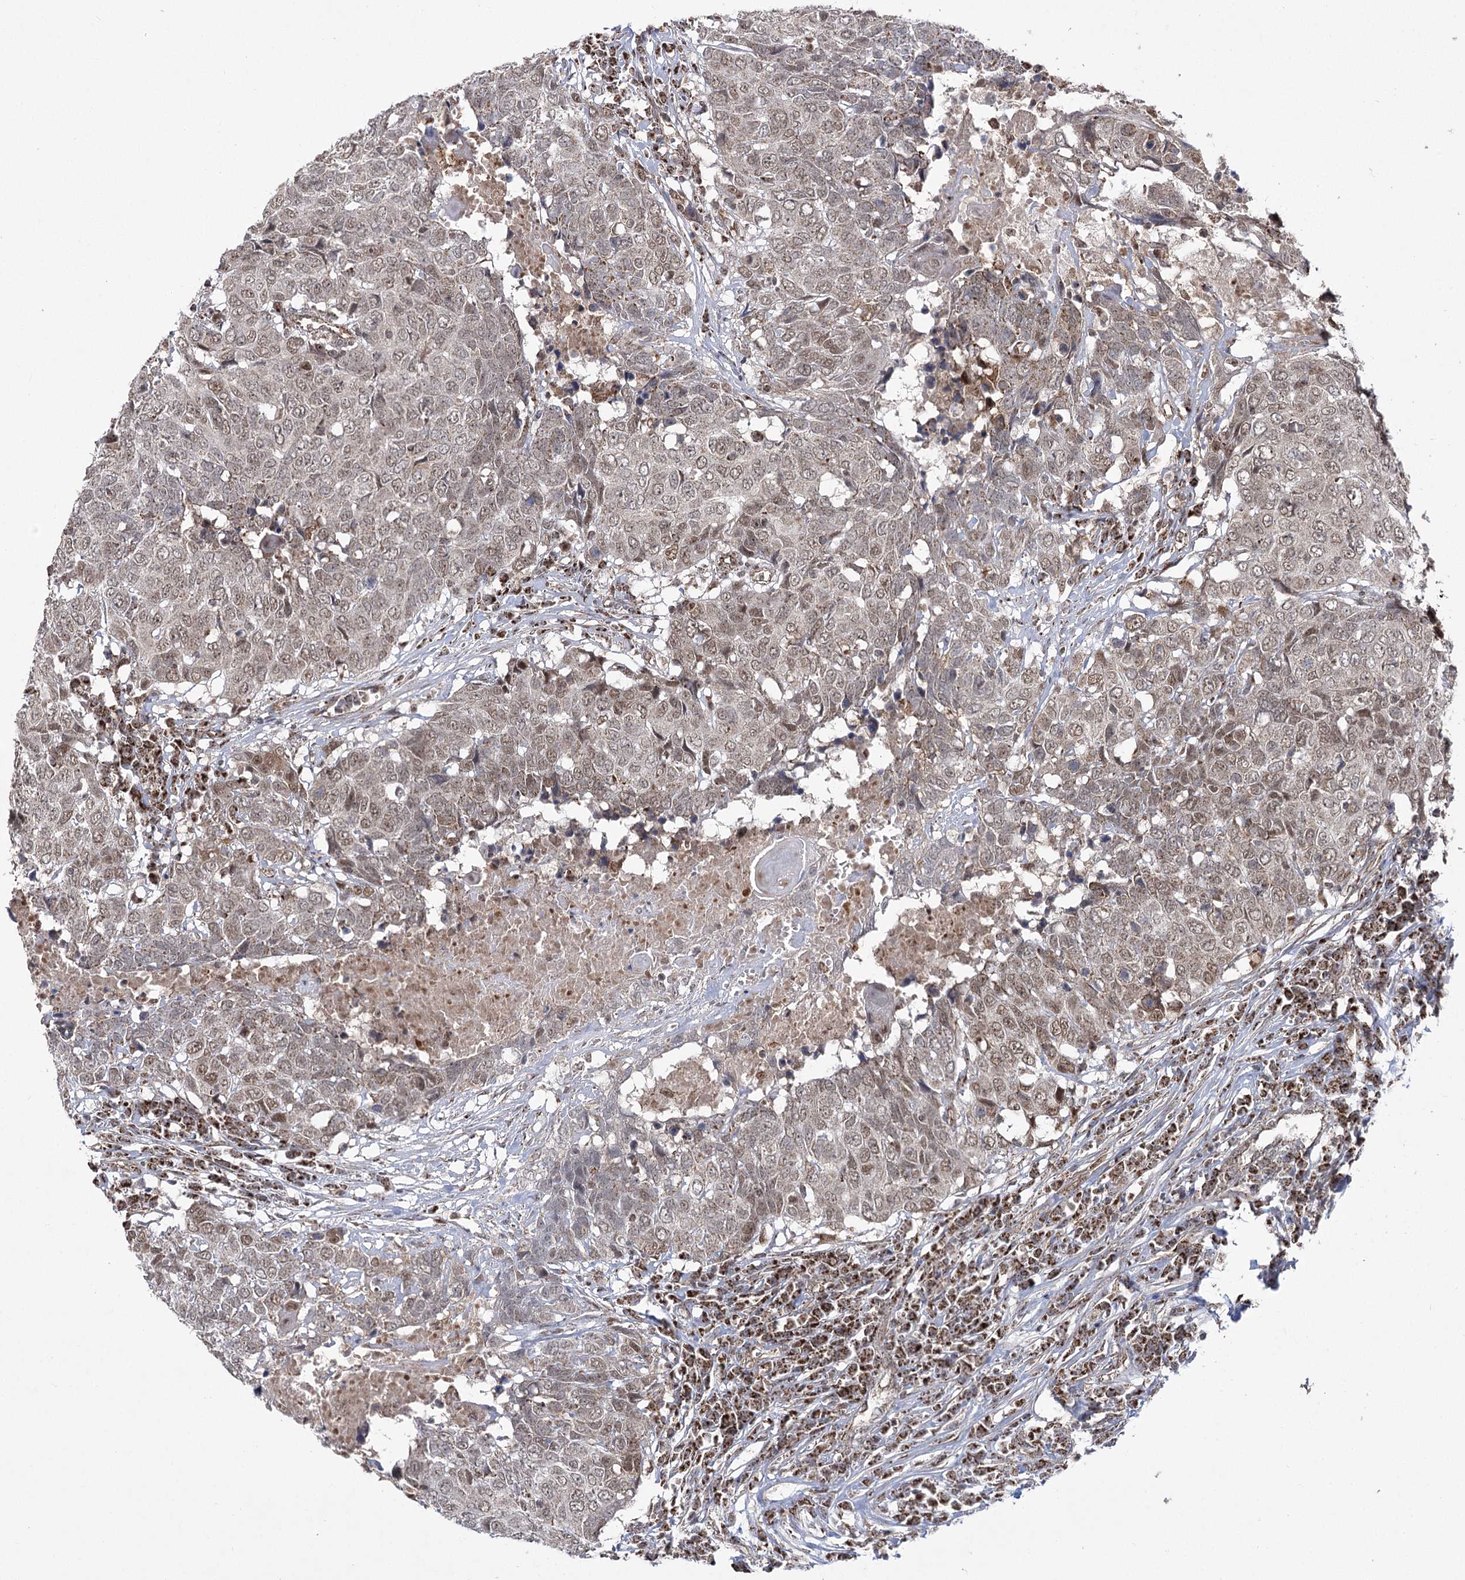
{"staining": {"intensity": "moderate", "quantity": ">75%", "location": "nuclear"}, "tissue": "head and neck cancer", "cell_type": "Tumor cells", "image_type": "cancer", "snomed": [{"axis": "morphology", "description": "Squamous cell carcinoma, NOS"}, {"axis": "topography", "description": "Head-Neck"}], "caption": "An immunohistochemistry image of tumor tissue is shown. Protein staining in brown labels moderate nuclear positivity in head and neck cancer (squamous cell carcinoma) within tumor cells. The protein of interest is stained brown, and the nuclei are stained in blue (DAB IHC with brightfield microscopy, high magnification).", "gene": "SLC4A1AP", "patient": {"sex": "male", "age": 66}}